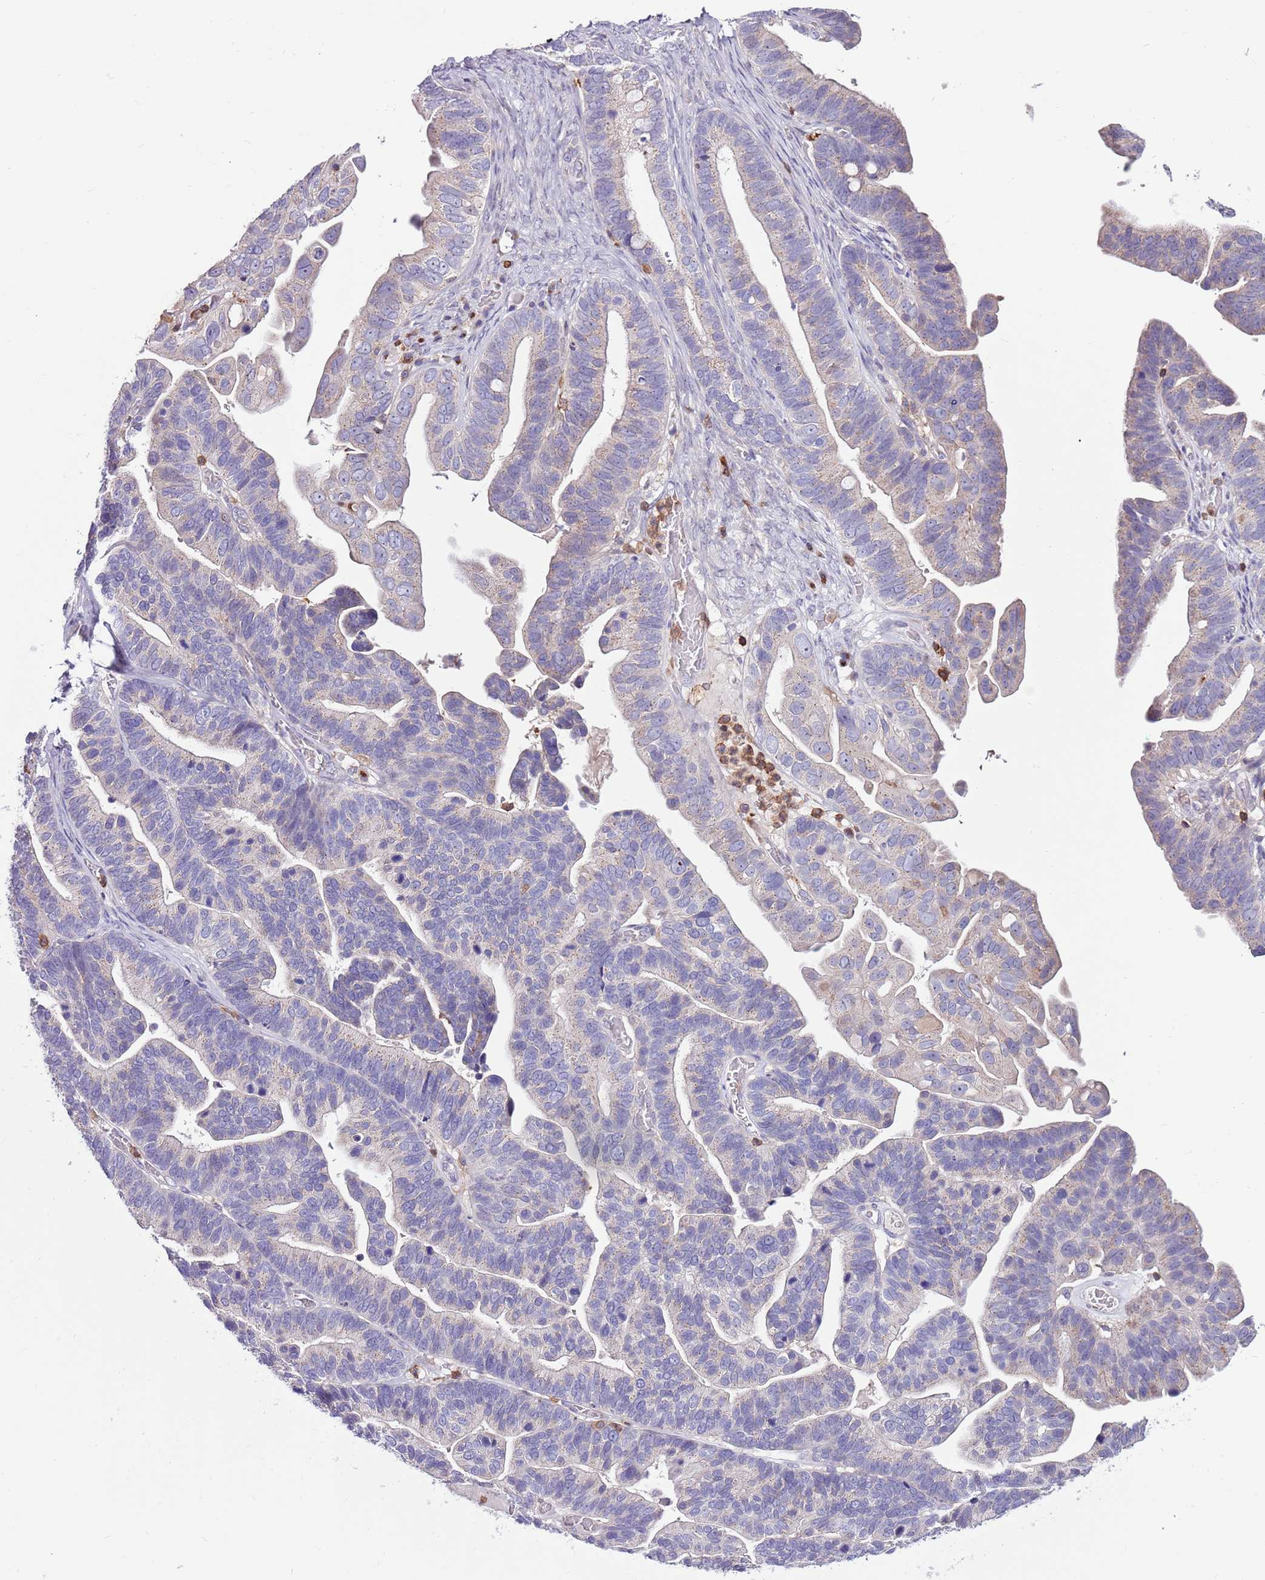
{"staining": {"intensity": "weak", "quantity": "<25%", "location": "cytoplasmic/membranous"}, "tissue": "ovarian cancer", "cell_type": "Tumor cells", "image_type": "cancer", "snomed": [{"axis": "morphology", "description": "Cystadenocarcinoma, serous, NOS"}, {"axis": "topography", "description": "Ovary"}], "caption": "Photomicrograph shows no significant protein expression in tumor cells of serous cystadenocarcinoma (ovarian).", "gene": "ZSWIM1", "patient": {"sex": "female", "age": 56}}